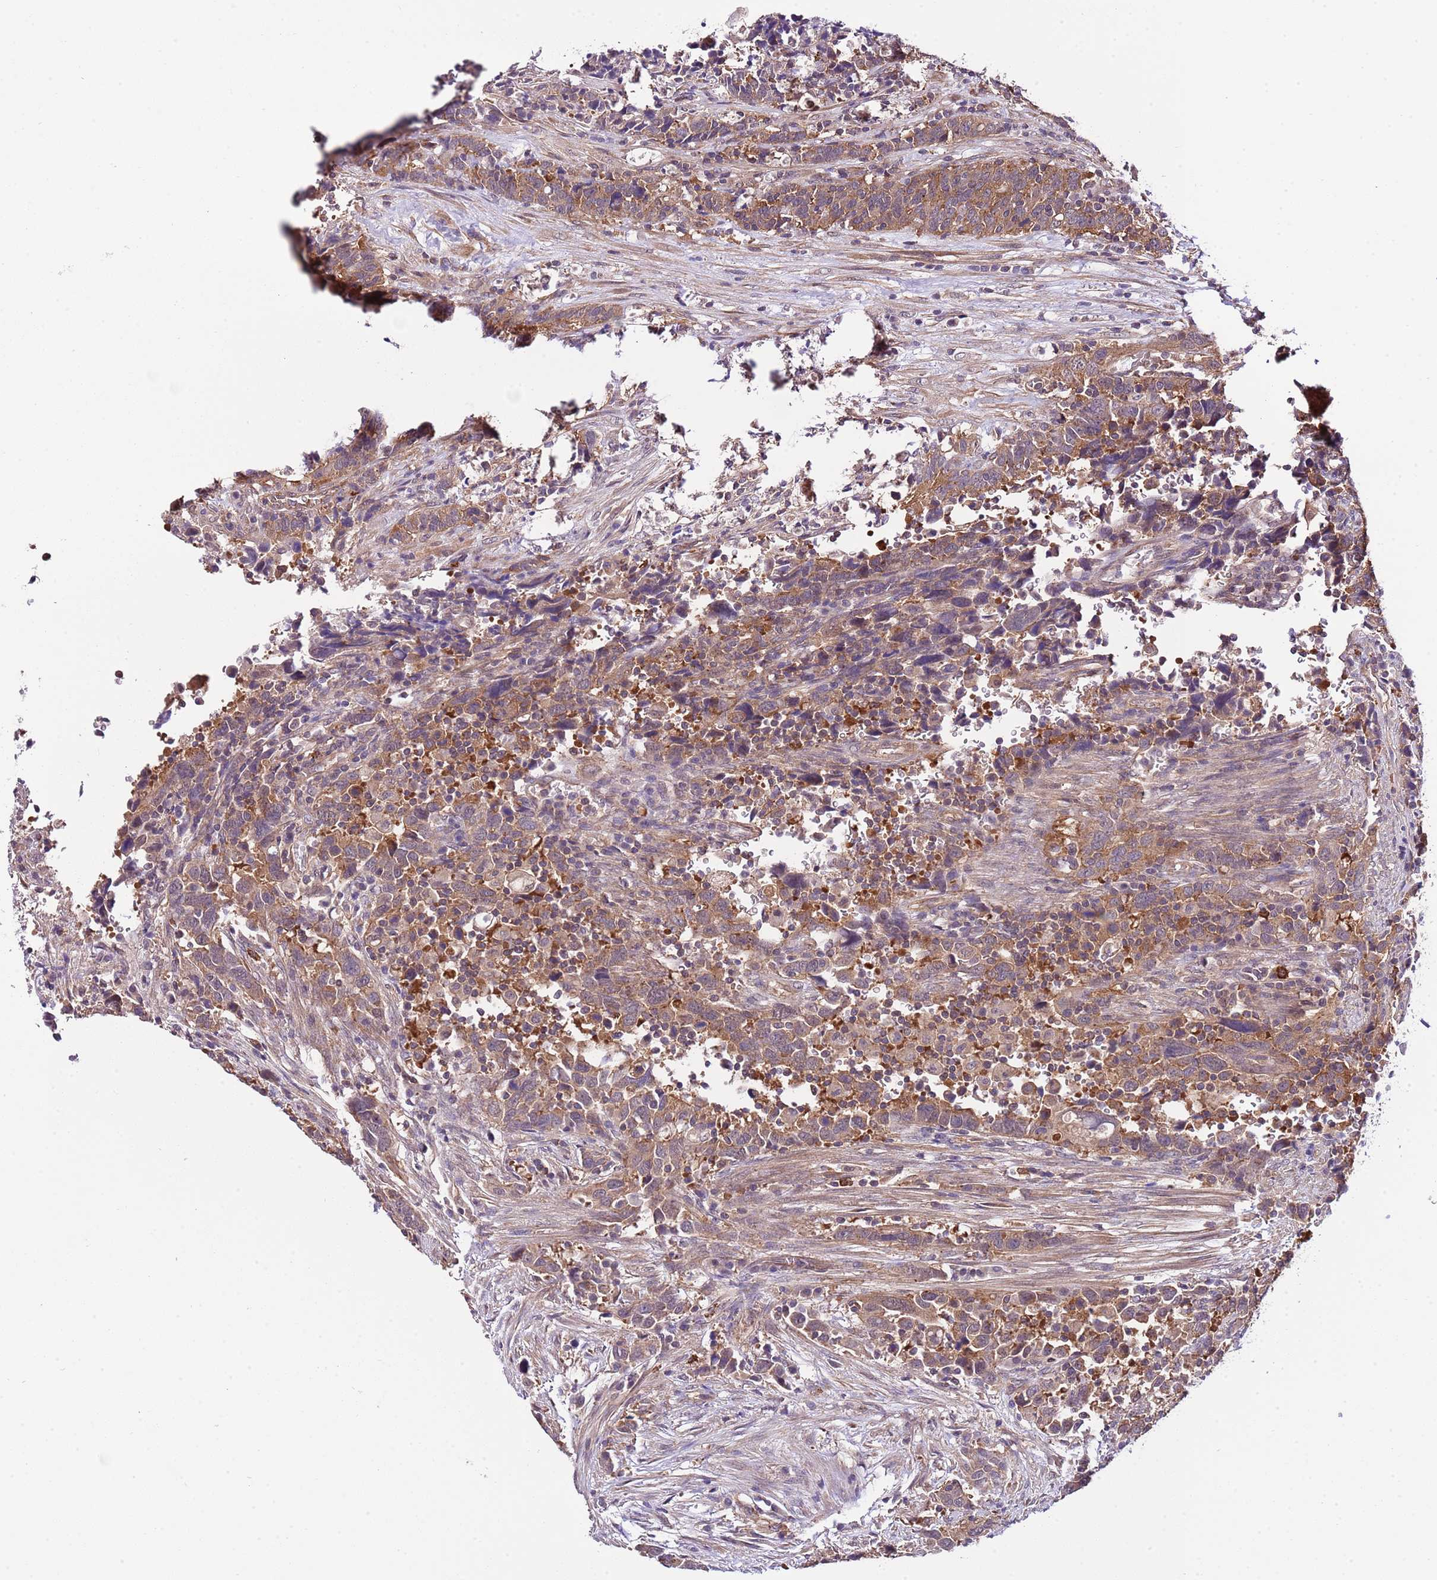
{"staining": {"intensity": "moderate", "quantity": ">75%", "location": "cytoplasmic/membranous"}, "tissue": "urothelial cancer", "cell_type": "Tumor cells", "image_type": "cancer", "snomed": [{"axis": "morphology", "description": "Urothelial carcinoma, High grade"}, {"axis": "topography", "description": "Urinary bladder"}], "caption": "This micrograph reveals urothelial cancer stained with immunohistochemistry to label a protein in brown. The cytoplasmic/membranous of tumor cells show moderate positivity for the protein. Nuclei are counter-stained blue.", "gene": "DONSON", "patient": {"sex": "male", "age": 61}}